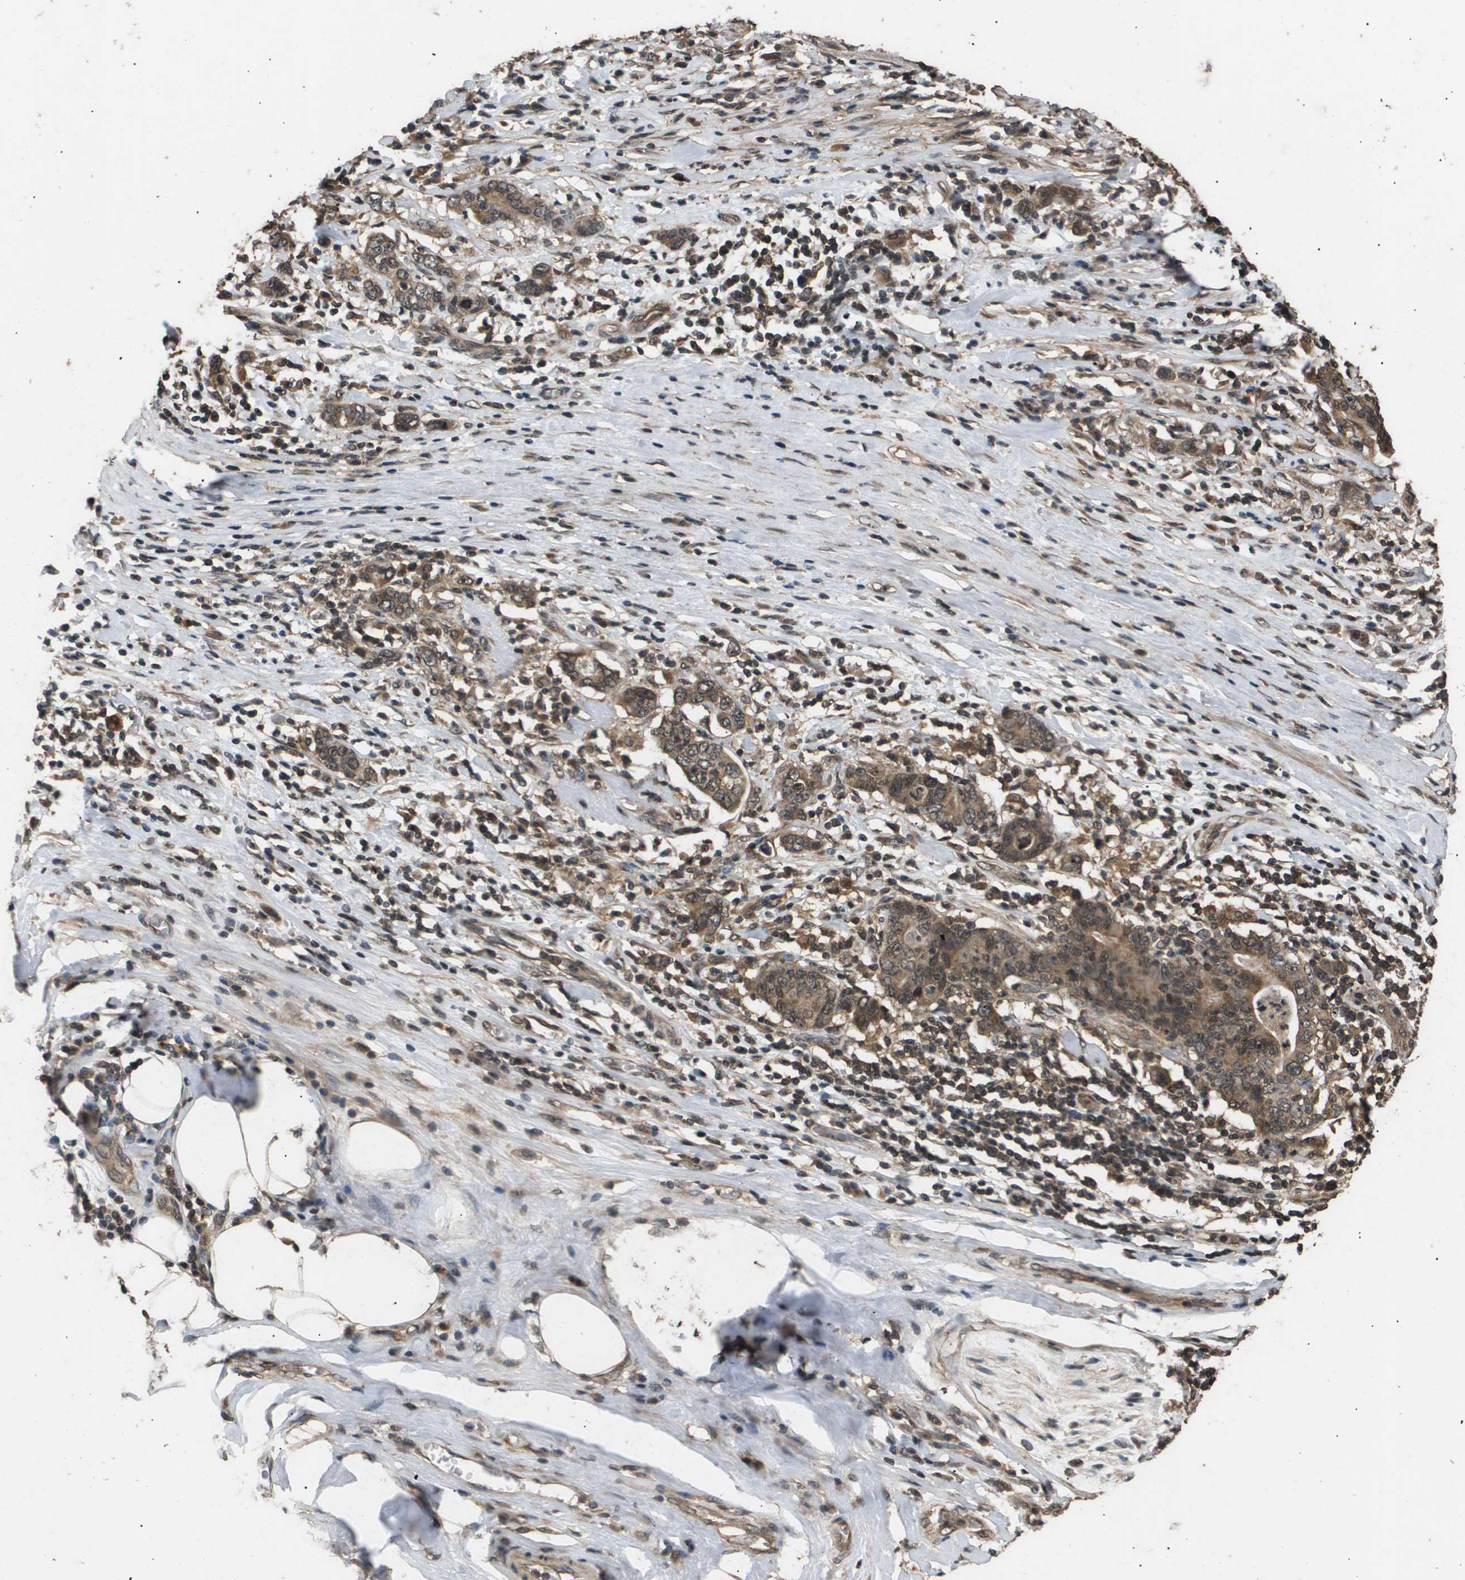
{"staining": {"intensity": "moderate", "quantity": ">75%", "location": "cytoplasmic/membranous"}, "tissue": "stomach cancer", "cell_type": "Tumor cells", "image_type": "cancer", "snomed": [{"axis": "morphology", "description": "Adenocarcinoma, NOS"}, {"axis": "topography", "description": "Stomach, lower"}], "caption": "Human adenocarcinoma (stomach) stained with a protein marker exhibits moderate staining in tumor cells.", "gene": "ING1", "patient": {"sex": "female", "age": 72}}